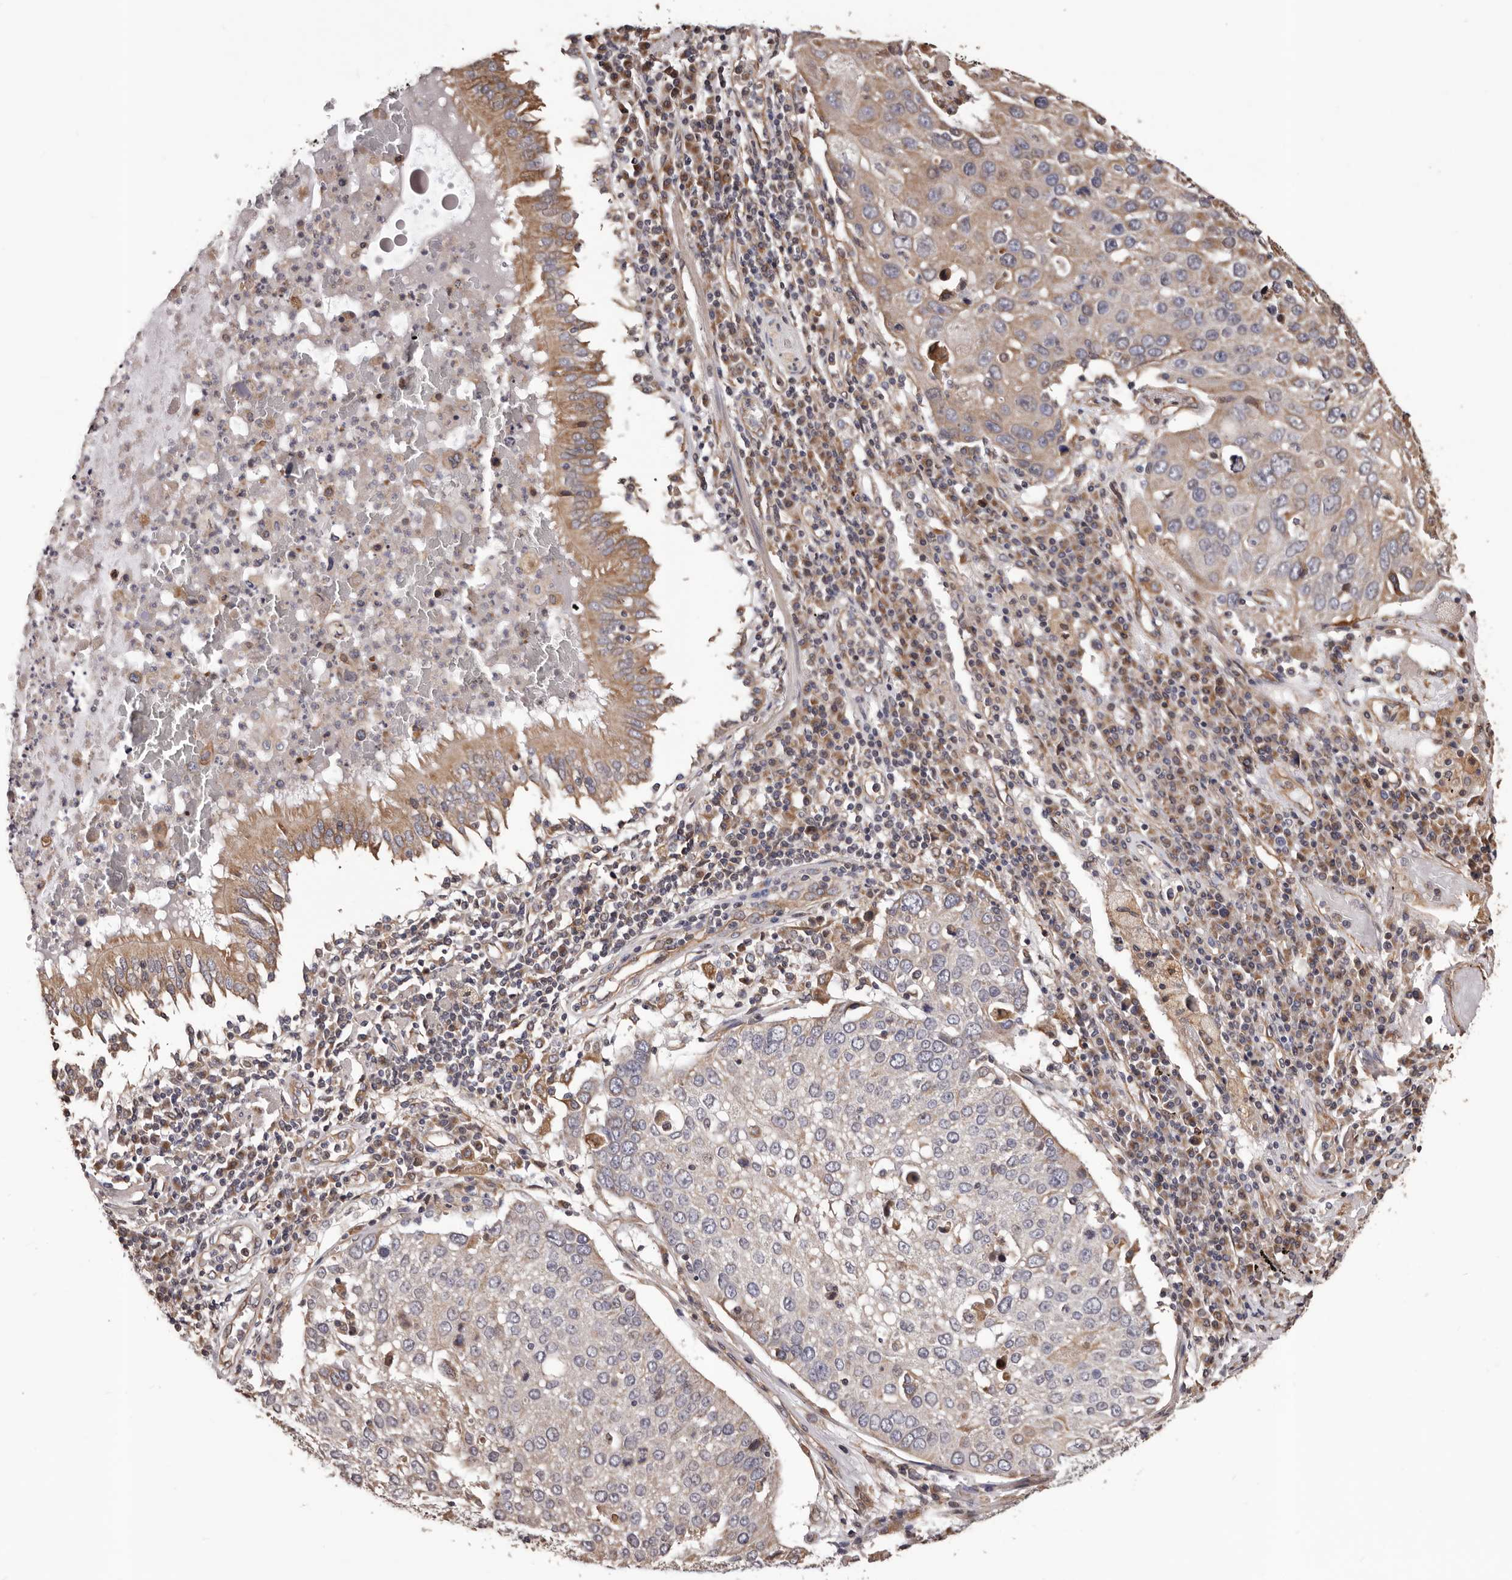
{"staining": {"intensity": "weak", "quantity": "<25%", "location": "cytoplasmic/membranous"}, "tissue": "lung cancer", "cell_type": "Tumor cells", "image_type": "cancer", "snomed": [{"axis": "morphology", "description": "Squamous cell carcinoma, NOS"}, {"axis": "topography", "description": "Lung"}], "caption": "The immunohistochemistry image has no significant expression in tumor cells of lung cancer tissue.", "gene": "CEP104", "patient": {"sex": "male", "age": 65}}